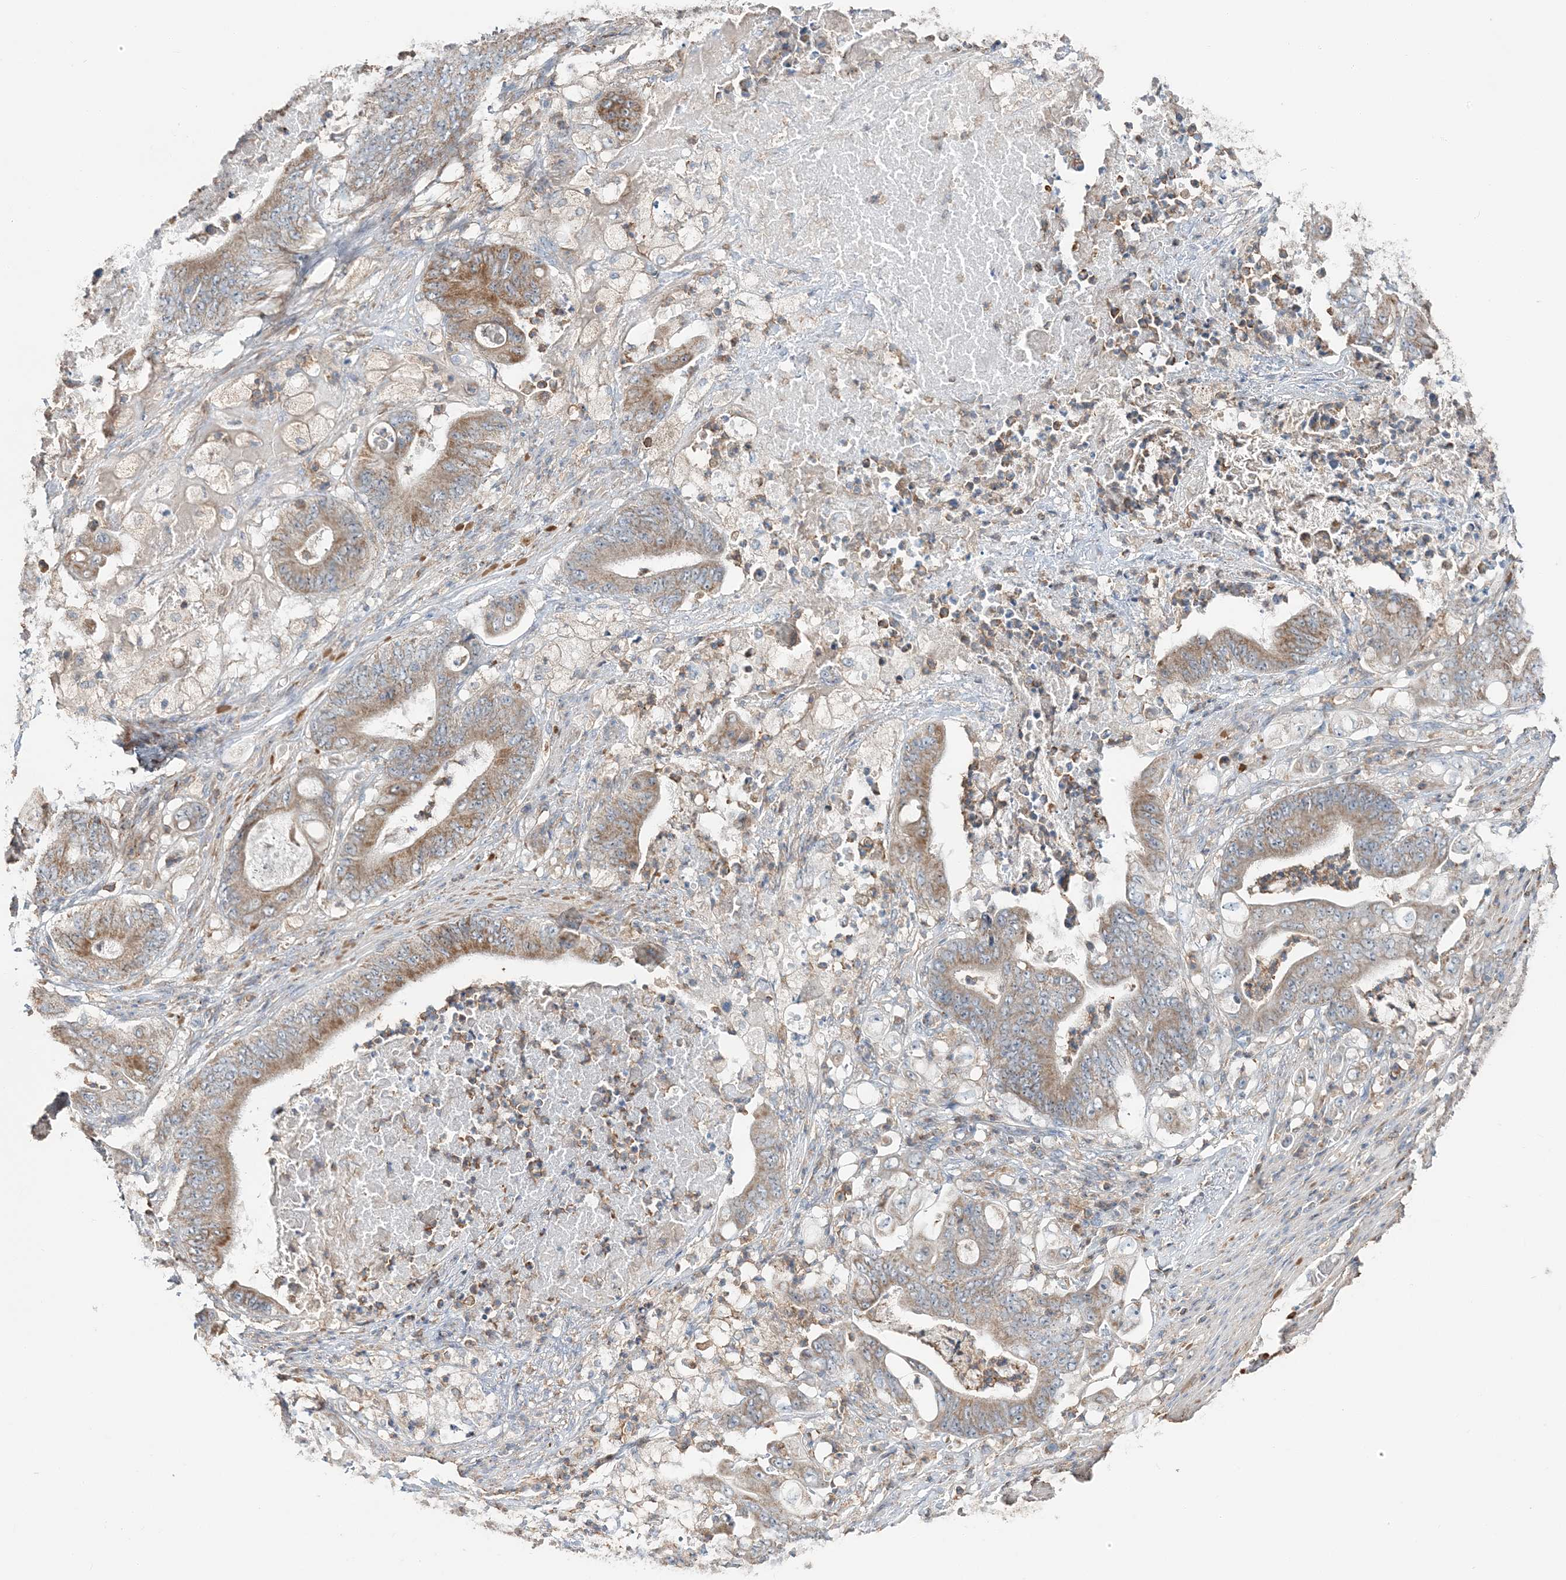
{"staining": {"intensity": "moderate", "quantity": ">75%", "location": "cytoplasmic/membranous"}, "tissue": "stomach cancer", "cell_type": "Tumor cells", "image_type": "cancer", "snomed": [{"axis": "morphology", "description": "Adenocarcinoma, NOS"}, {"axis": "topography", "description": "Stomach"}], "caption": "DAB (3,3'-diaminobenzidine) immunohistochemical staining of human stomach cancer (adenocarcinoma) shows moderate cytoplasmic/membranous protein expression in approximately >75% of tumor cells.", "gene": "TMLHE", "patient": {"sex": "female", "age": 73}}